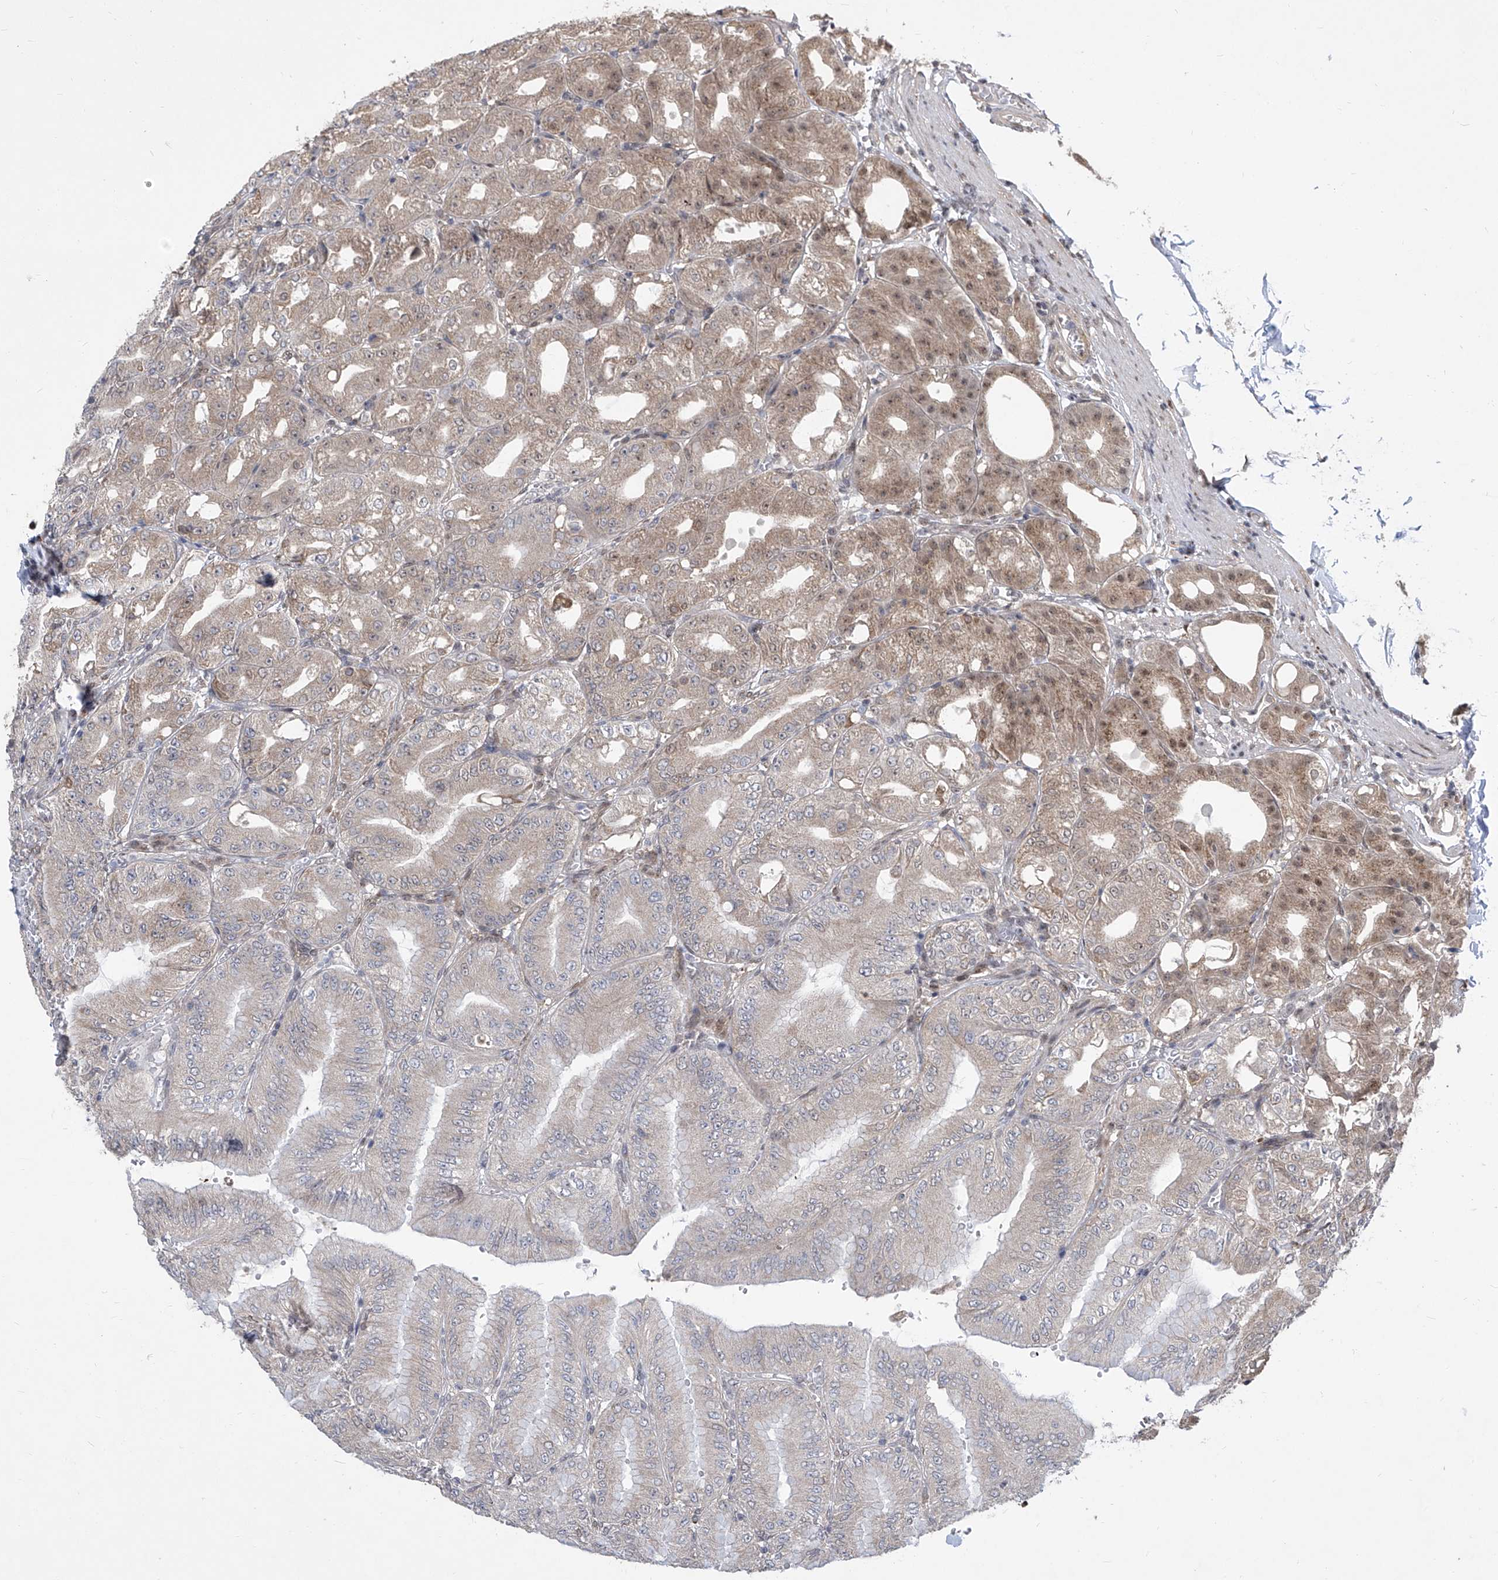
{"staining": {"intensity": "moderate", "quantity": "25%-75%", "location": "cytoplasmic/membranous"}, "tissue": "stomach", "cell_type": "Glandular cells", "image_type": "normal", "snomed": [{"axis": "morphology", "description": "Normal tissue, NOS"}, {"axis": "topography", "description": "Stomach, lower"}], "caption": "Brown immunohistochemical staining in benign human stomach shows moderate cytoplasmic/membranous positivity in about 25%-75% of glandular cells.", "gene": "CETN1", "patient": {"sex": "male", "age": 71}}